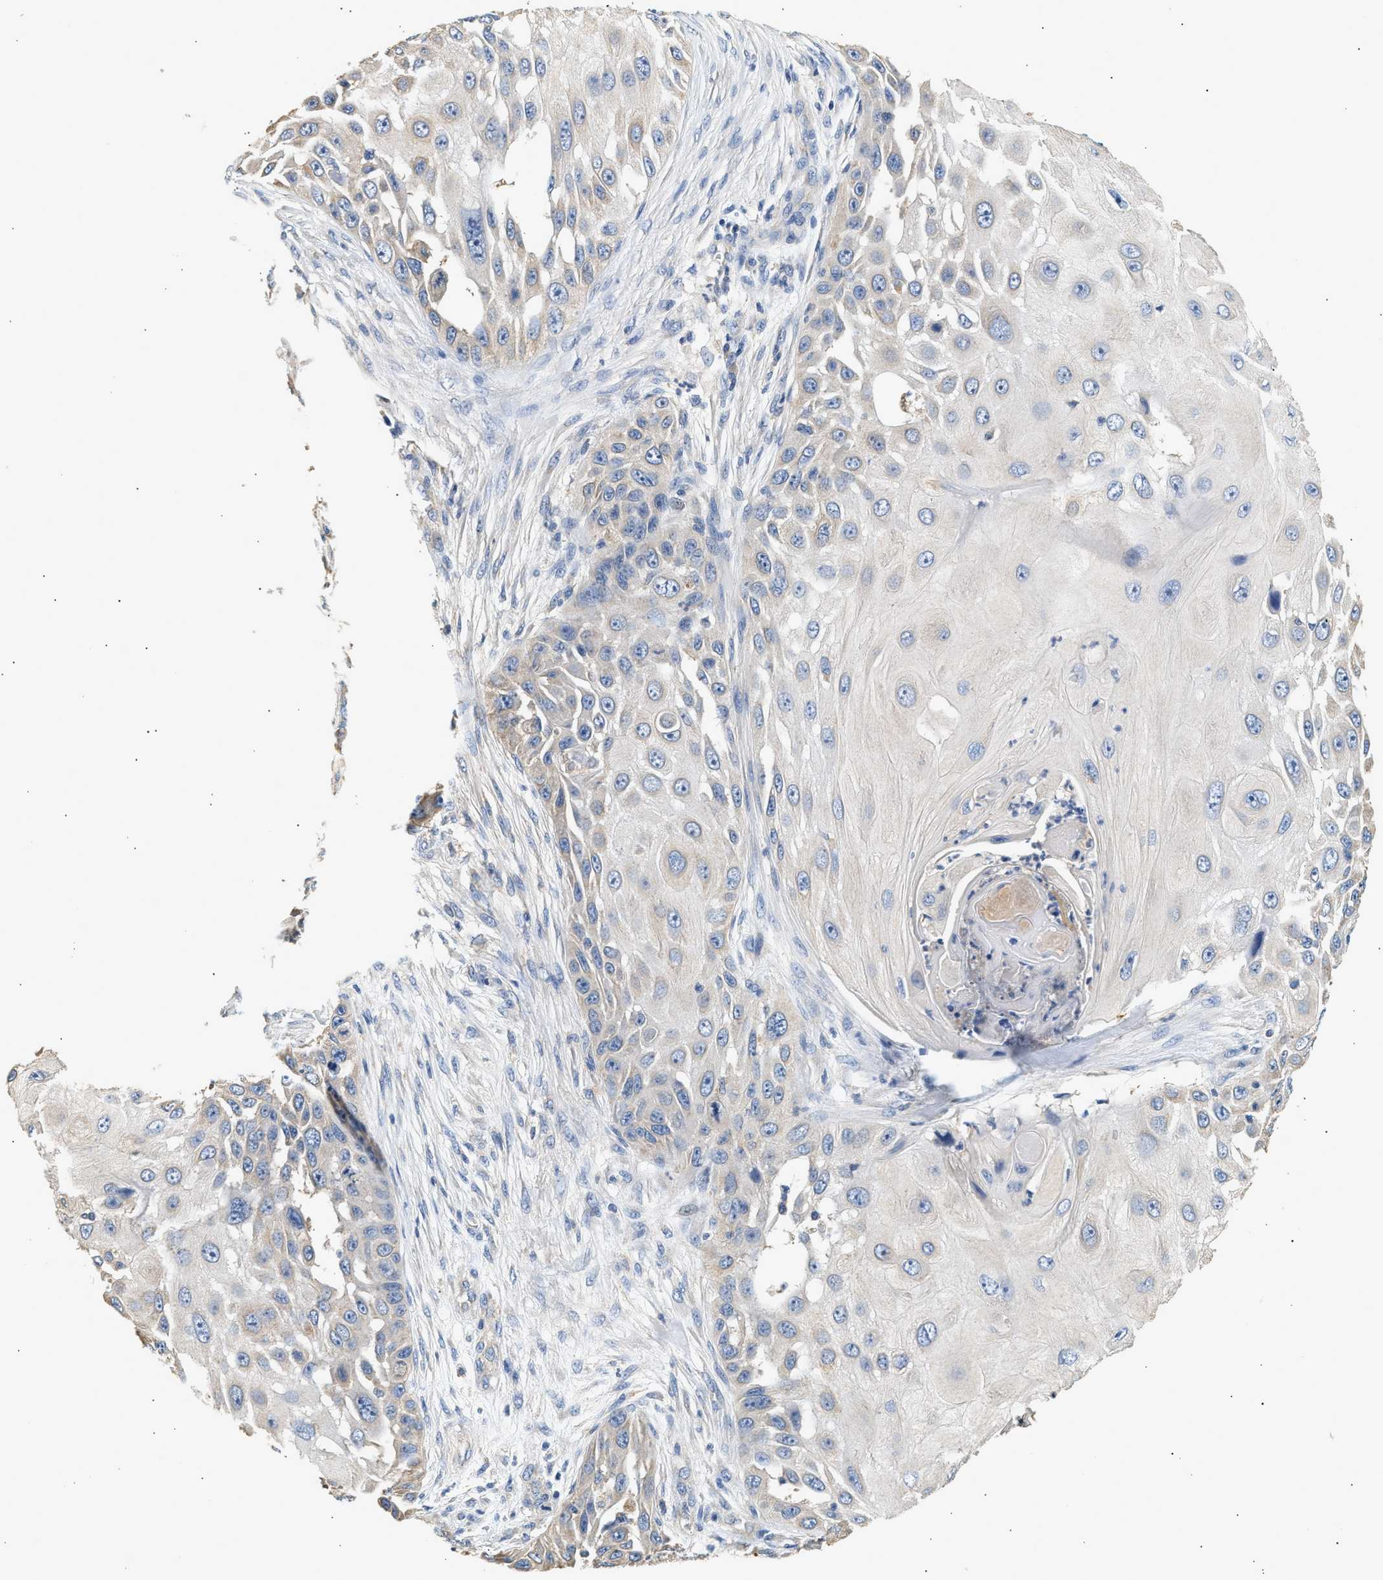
{"staining": {"intensity": "negative", "quantity": "none", "location": "none"}, "tissue": "skin cancer", "cell_type": "Tumor cells", "image_type": "cancer", "snomed": [{"axis": "morphology", "description": "Squamous cell carcinoma, NOS"}, {"axis": "topography", "description": "Skin"}], "caption": "Squamous cell carcinoma (skin) was stained to show a protein in brown. There is no significant expression in tumor cells.", "gene": "WDR31", "patient": {"sex": "female", "age": 44}}